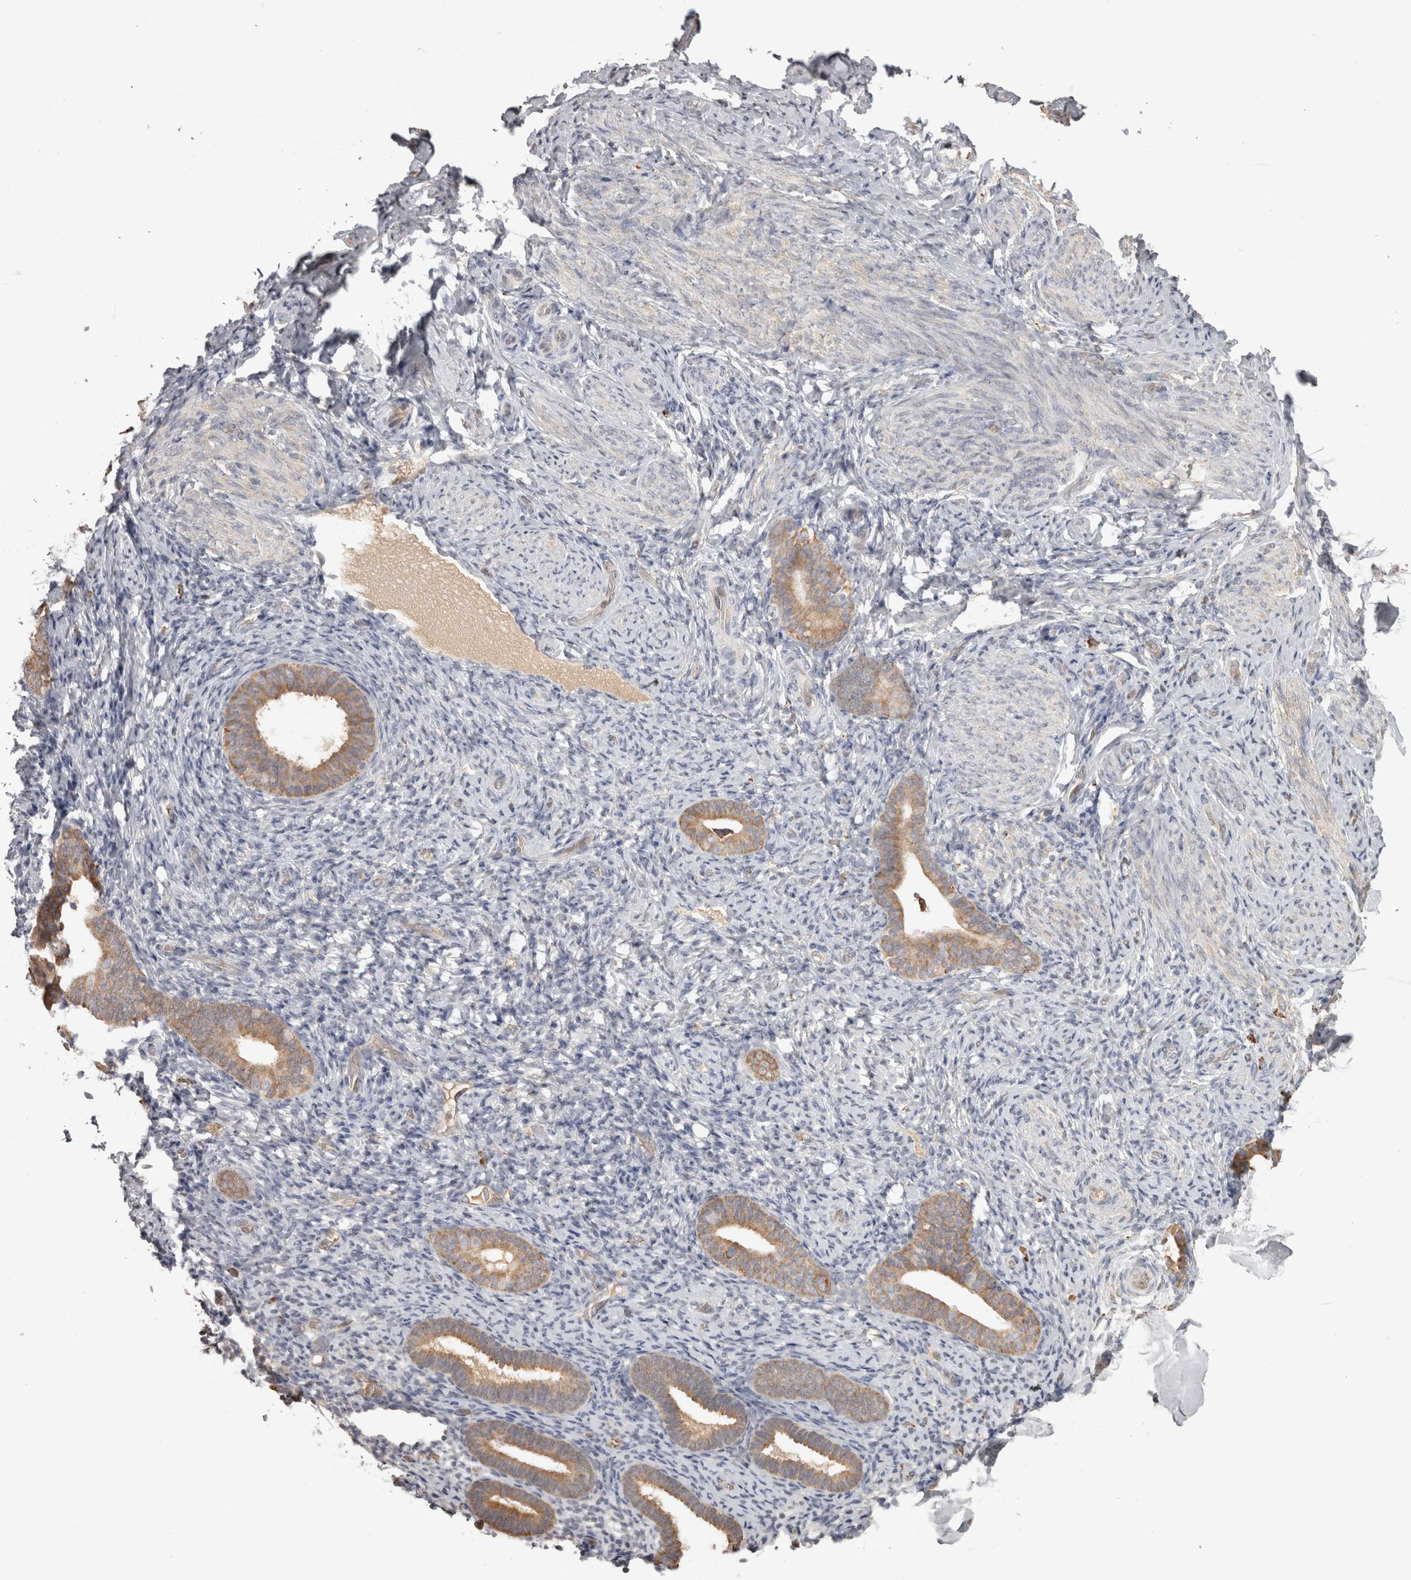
{"staining": {"intensity": "weak", "quantity": "<25%", "location": "cytoplasmic/membranous"}, "tissue": "endometrium", "cell_type": "Cells in endometrial stroma", "image_type": "normal", "snomed": [{"axis": "morphology", "description": "Normal tissue, NOS"}, {"axis": "topography", "description": "Endometrium"}], "caption": "The histopathology image displays no significant positivity in cells in endometrial stroma of endometrium. Nuclei are stained in blue.", "gene": "PON2", "patient": {"sex": "female", "age": 51}}